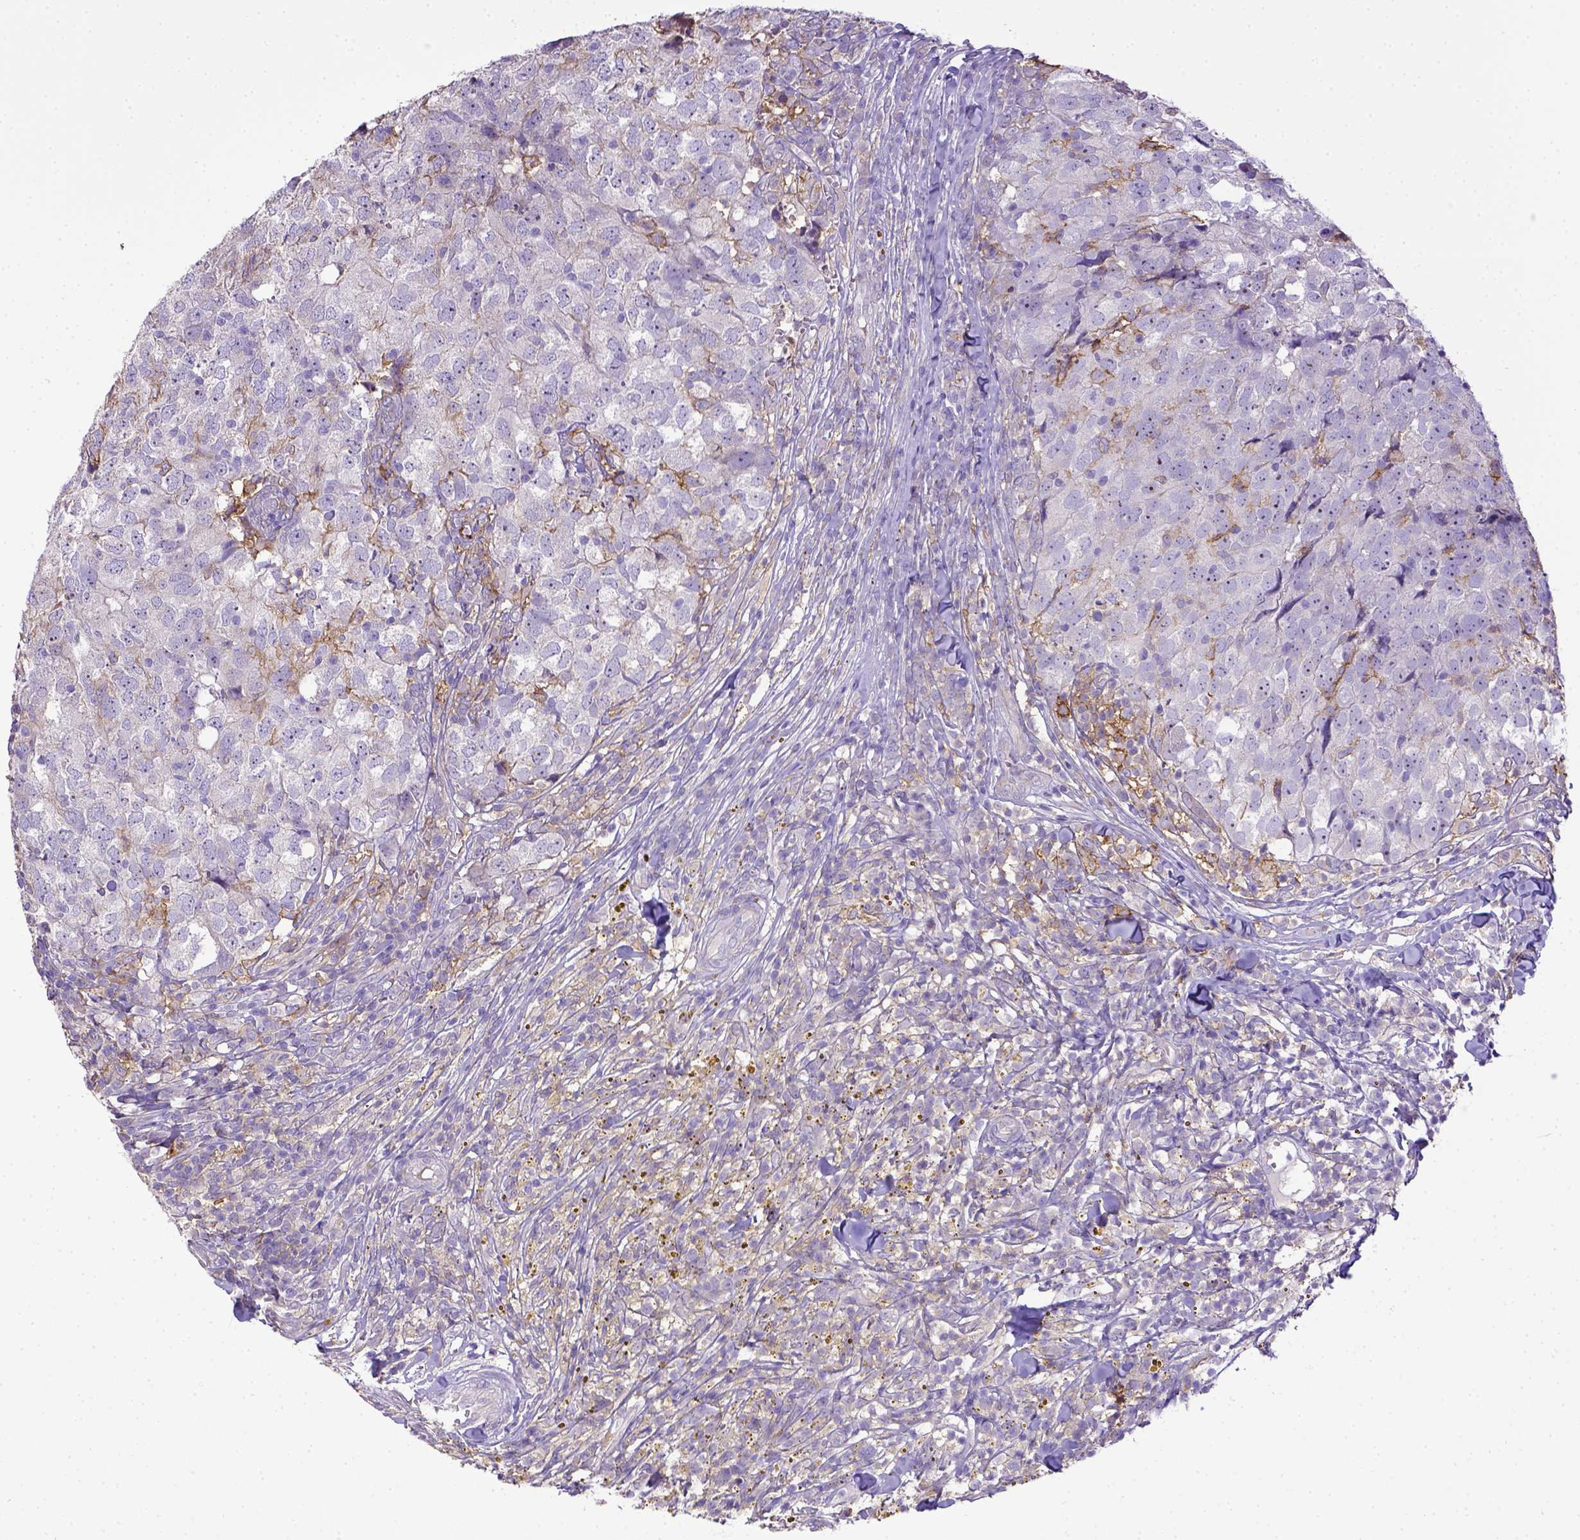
{"staining": {"intensity": "negative", "quantity": "none", "location": "none"}, "tissue": "breast cancer", "cell_type": "Tumor cells", "image_type": "cancer", "snomed": [{"axis": "morphology", "description": "Duct carcinoma"}, {"axis": "topography", "description": "Breast"}], "caption": "An immunohistochemistry photomicrograph of breast cancer is shown. There is no staining in tumor cells of breast cancer.", "gene": "CD40", "patient": {"sex": "female", "age": 30}}